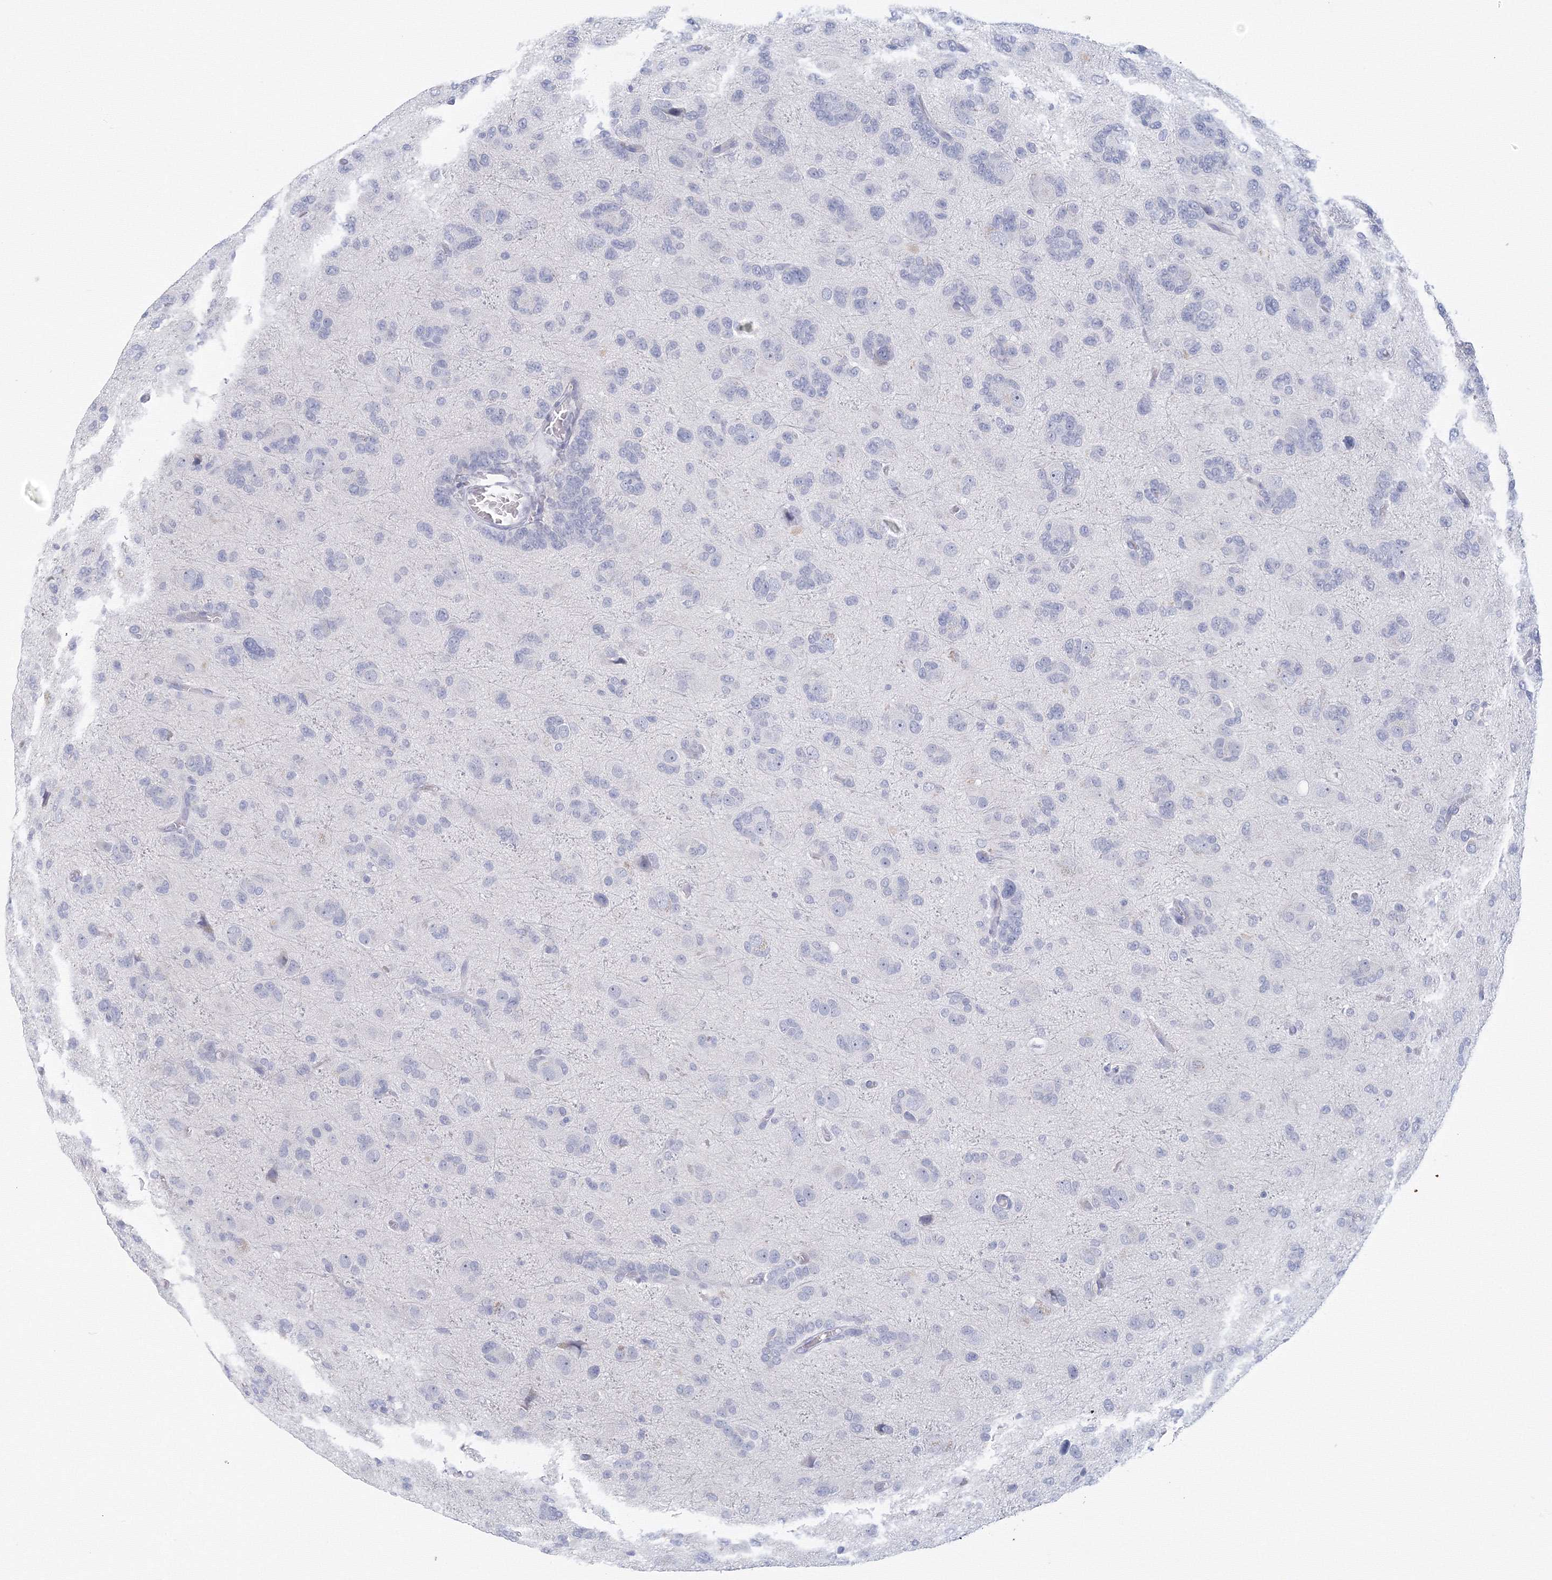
{"staining": {"intensity": "negative", "quantity": "none", "location": "none"}, "tissue": "glioma", "cell_type": "Tumor cells", "image_type": "cancer", "snomed": [{"axis": "morphology", "description": "Glioma, malignant, High grade"}, {"axis": "topography", "description": "Brain"}], "caption": "An IHC photomicrograph of malignant high-grade glioma is shown. There is no staining in tumor cells of malignant high-grade glioma. (Brightfield microscopy of DAB immunohistochemistry at high magnification).", "gene": "TACC2", "patient": {"sex": "female", "age": 59}}